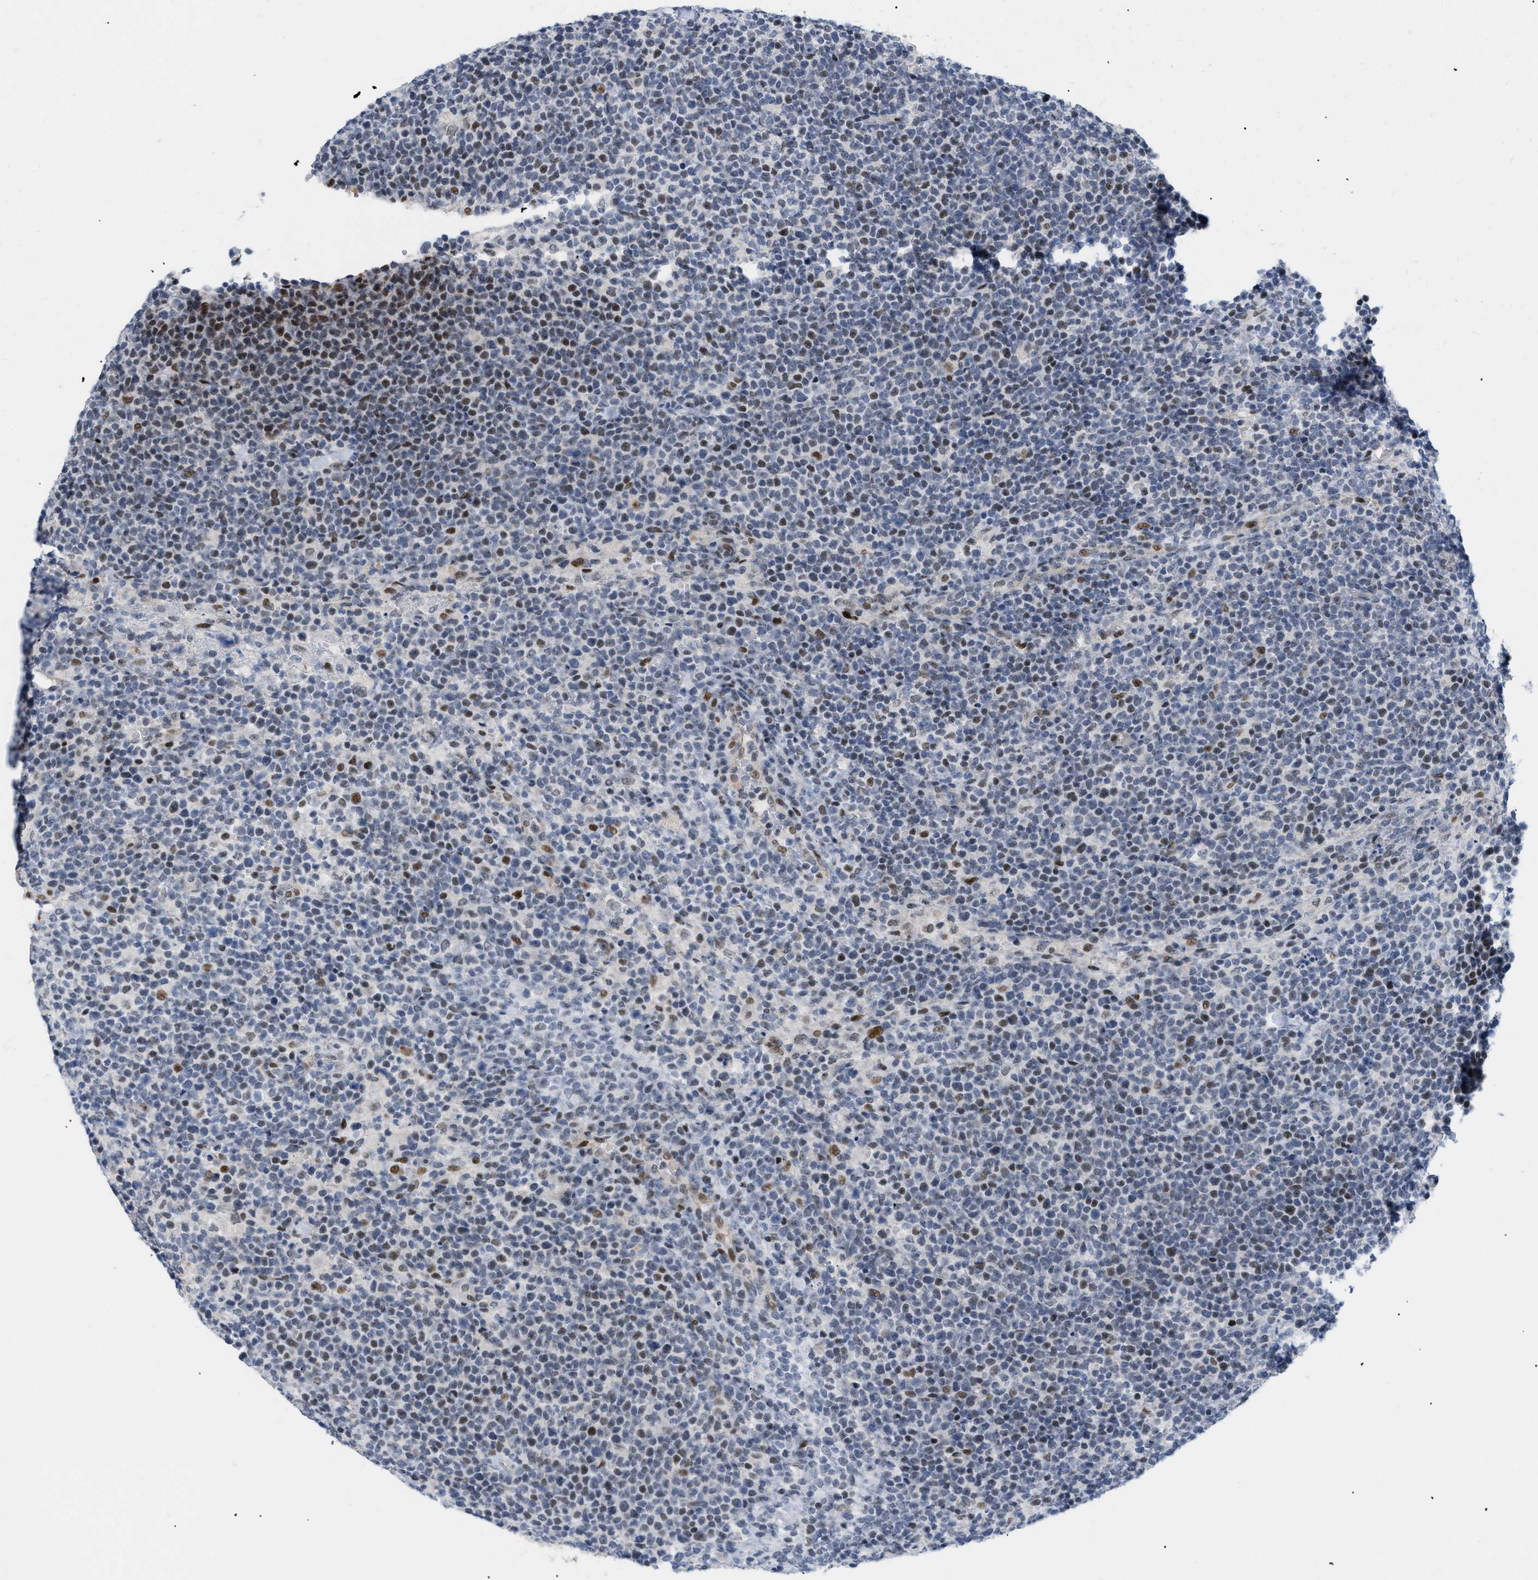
{"staining": {"intensity": "moderate", "quantity": "25%-75%", "location": "nuclear"}, "tissue": "lymphoma", "cell_type": "Tumor cells", "image_type": "cancer", "snomed": [{"axis": "morphology", "description": "Malignant lymphoma, non-Hodgkin's type, High grade"}, {"axis": "topography", "description": "Lymph node"}], "caption": "Lymphoma tissue reveals moderate nuclear expression in about 25%-75% of tumor cells", "gene": "MED1", "patient": {"sex": "male", "age": 61}}